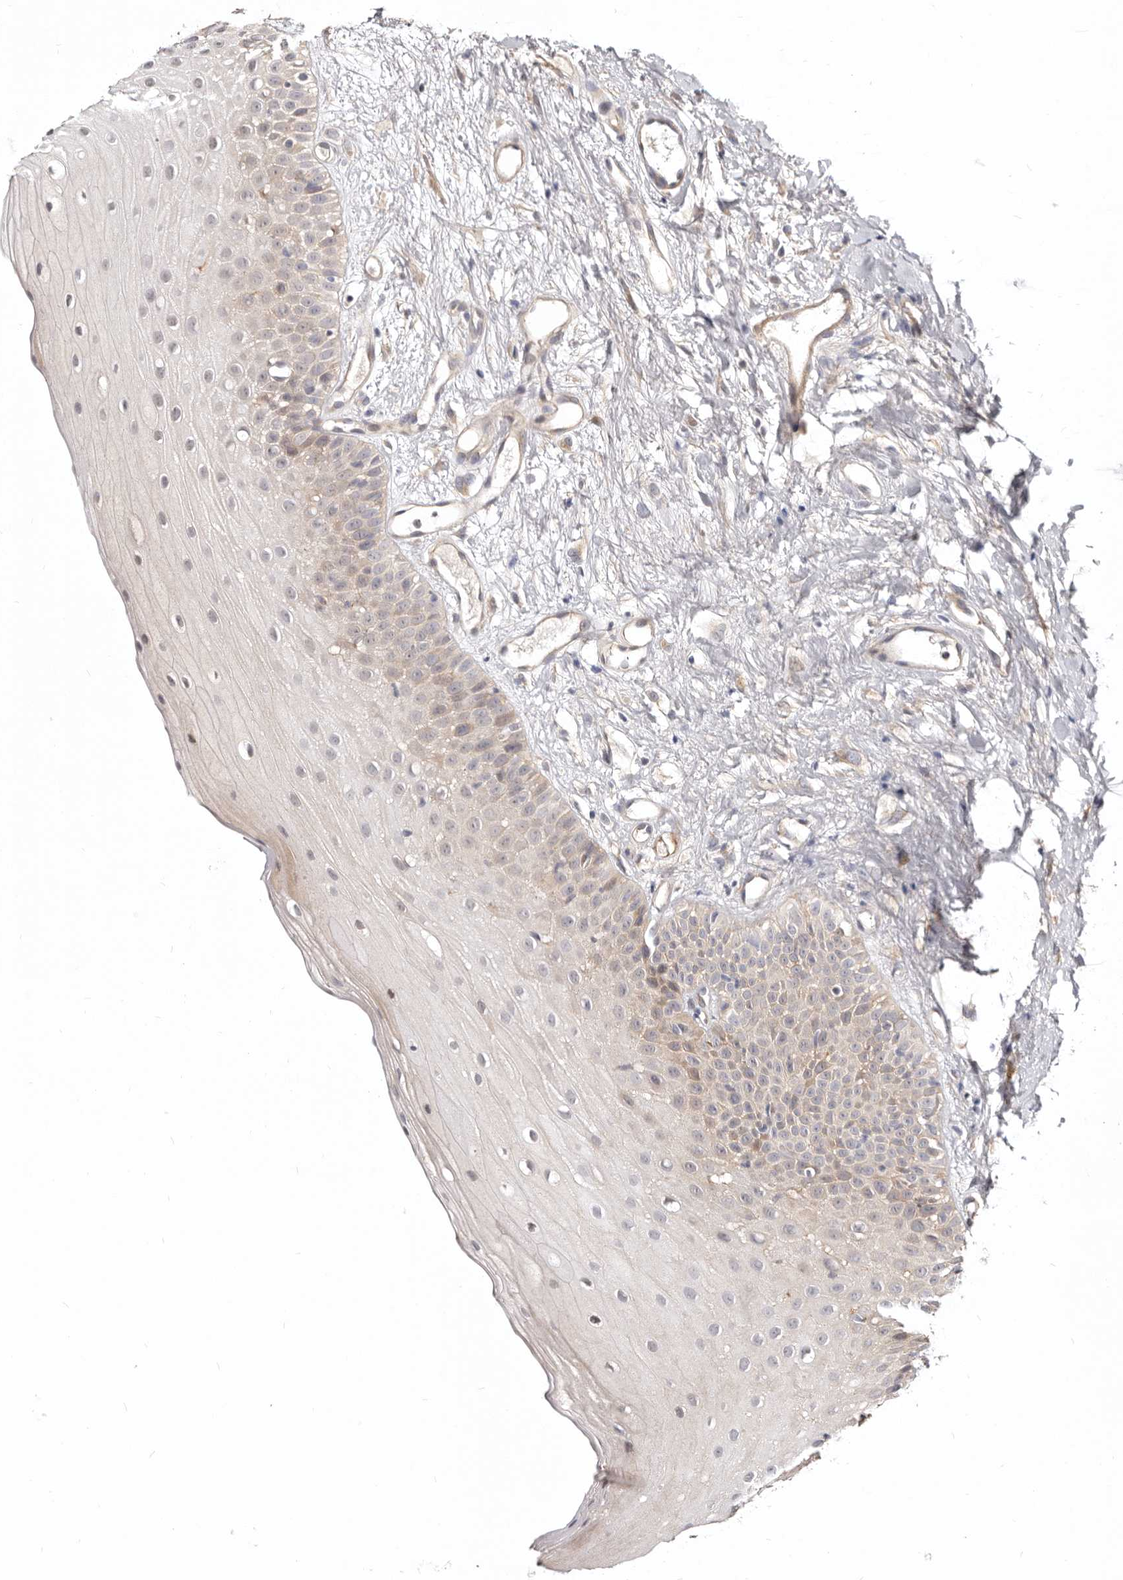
{"staining": {"intensity": "moderate", "quantity": "<25%", "location": "cytoplasmic/membranous,nuclear"}, "tissue": "oral mucosa", "cell_type": "Squamous epithelial cells", "image_type": "normal", "snomed": [{"axis": "morphology", "description": "Normal tissue, NOS"}, {"axis": "topography", "description": "Oral tissue"}], "caption": "Squamous epithelial cells demonstrate low levels of moderate cytoplasmic/membranous,nuclear positivity in about <25% of cells in benign human oral mucosa.", "gene": "GPATCH4", "patient": {"sex": "female", "age": 63}}